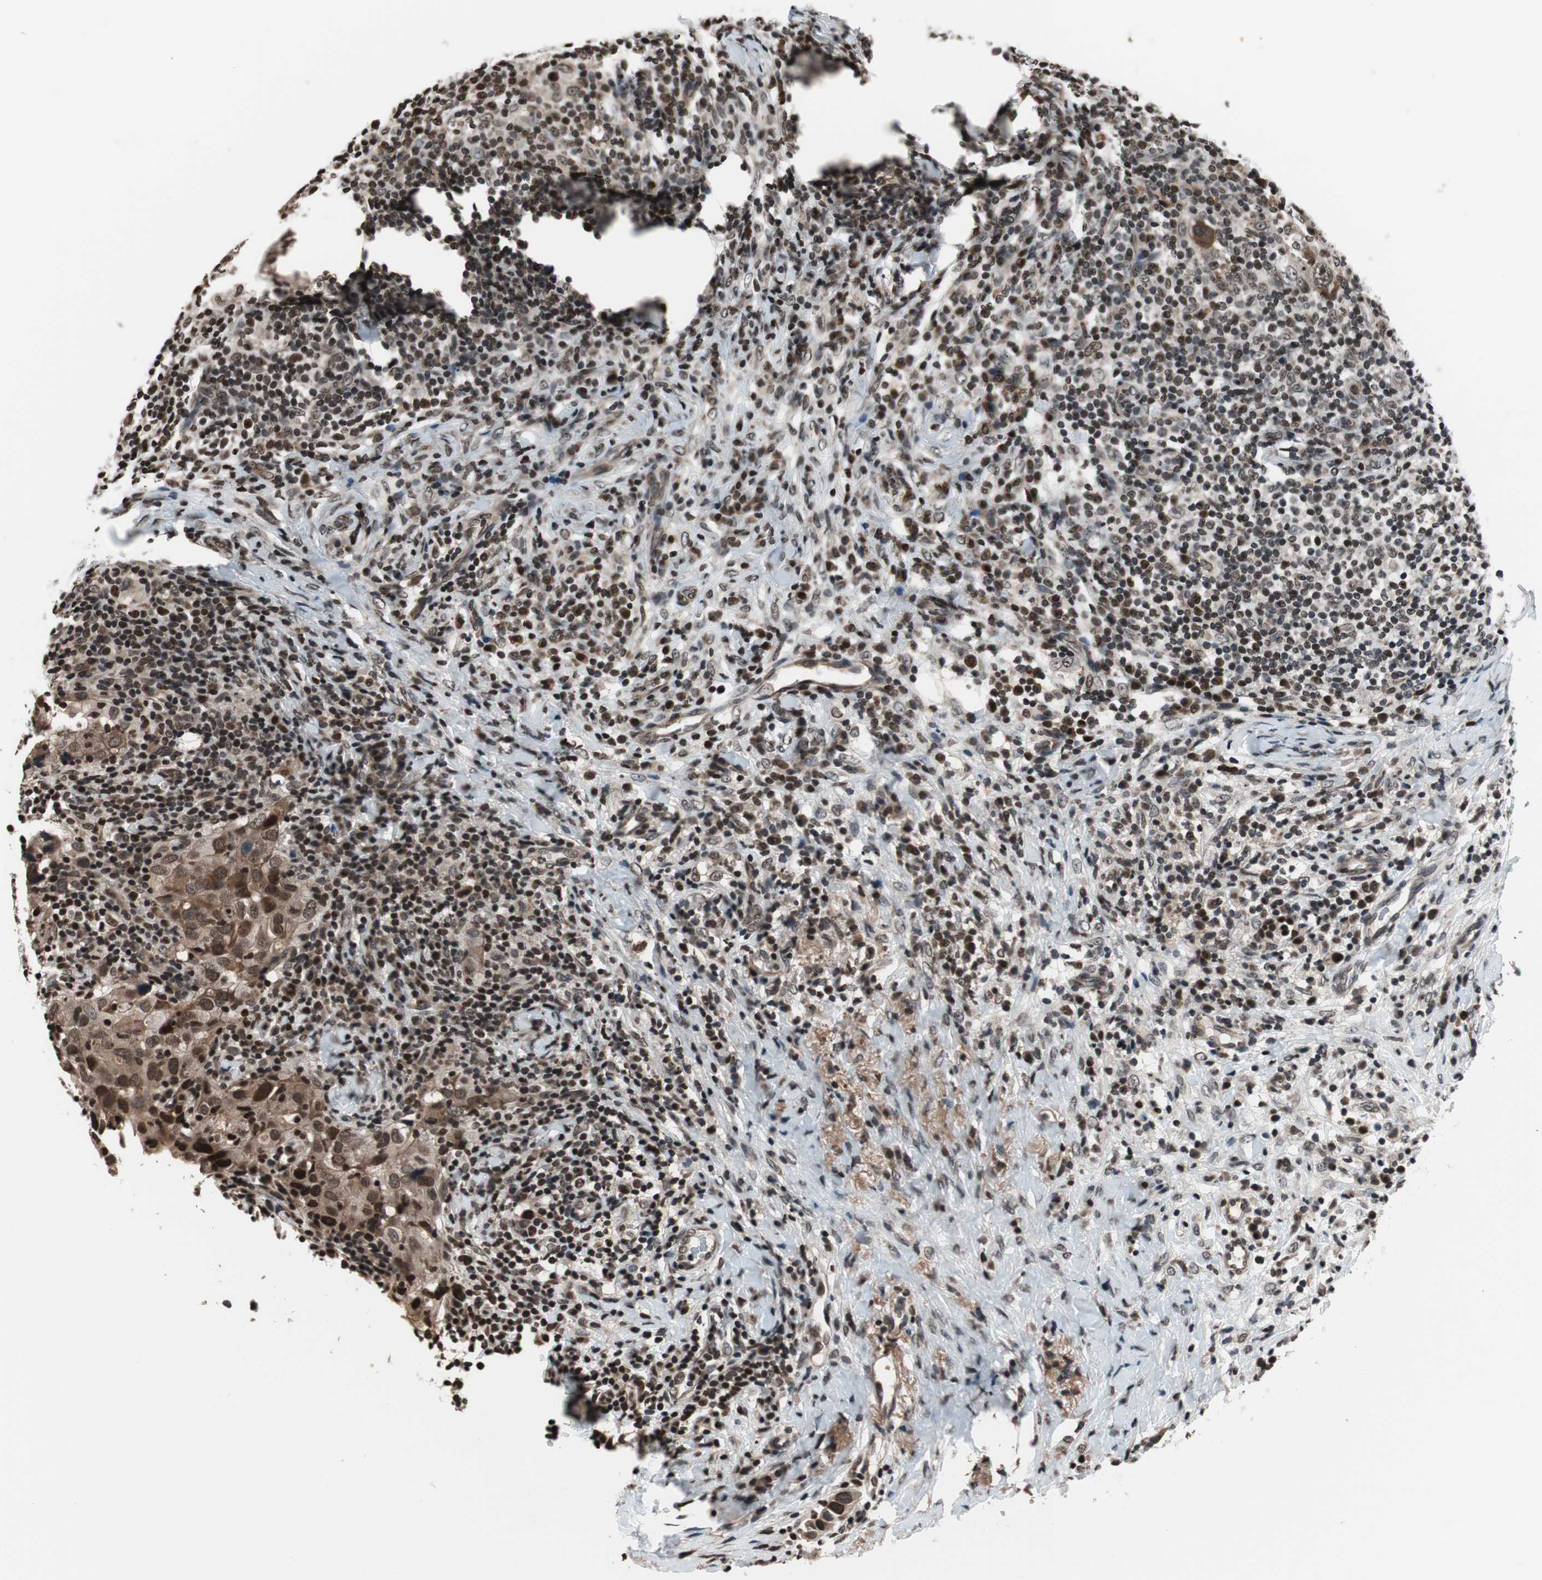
{"staining": {"intensity": "moderate", "quantity": ">75%", "location": "cytoplasmic/membranous,nuclear"}, "tissue": "breast cancer", "cell_type": "Tumor cells", "image_type": "cancer", "snomed": [{"axis": "morphology", "description": "Duct carcinoma"}, {"axis": "topography", "description": "Breast"}], "caption": "Immunohistochemical staining of breast cancer (invasive ductal carcinoma) displays moderate cytoplasmic/membranous and nuclear protein staining in approximately >75% of tumor cells. (DAB (3,3'-diaminobenzidine) = brown stain, brightfield microscopy at high magnification).", "gene": "RFC1", "patient": {"sex": "female", "age": 37}}